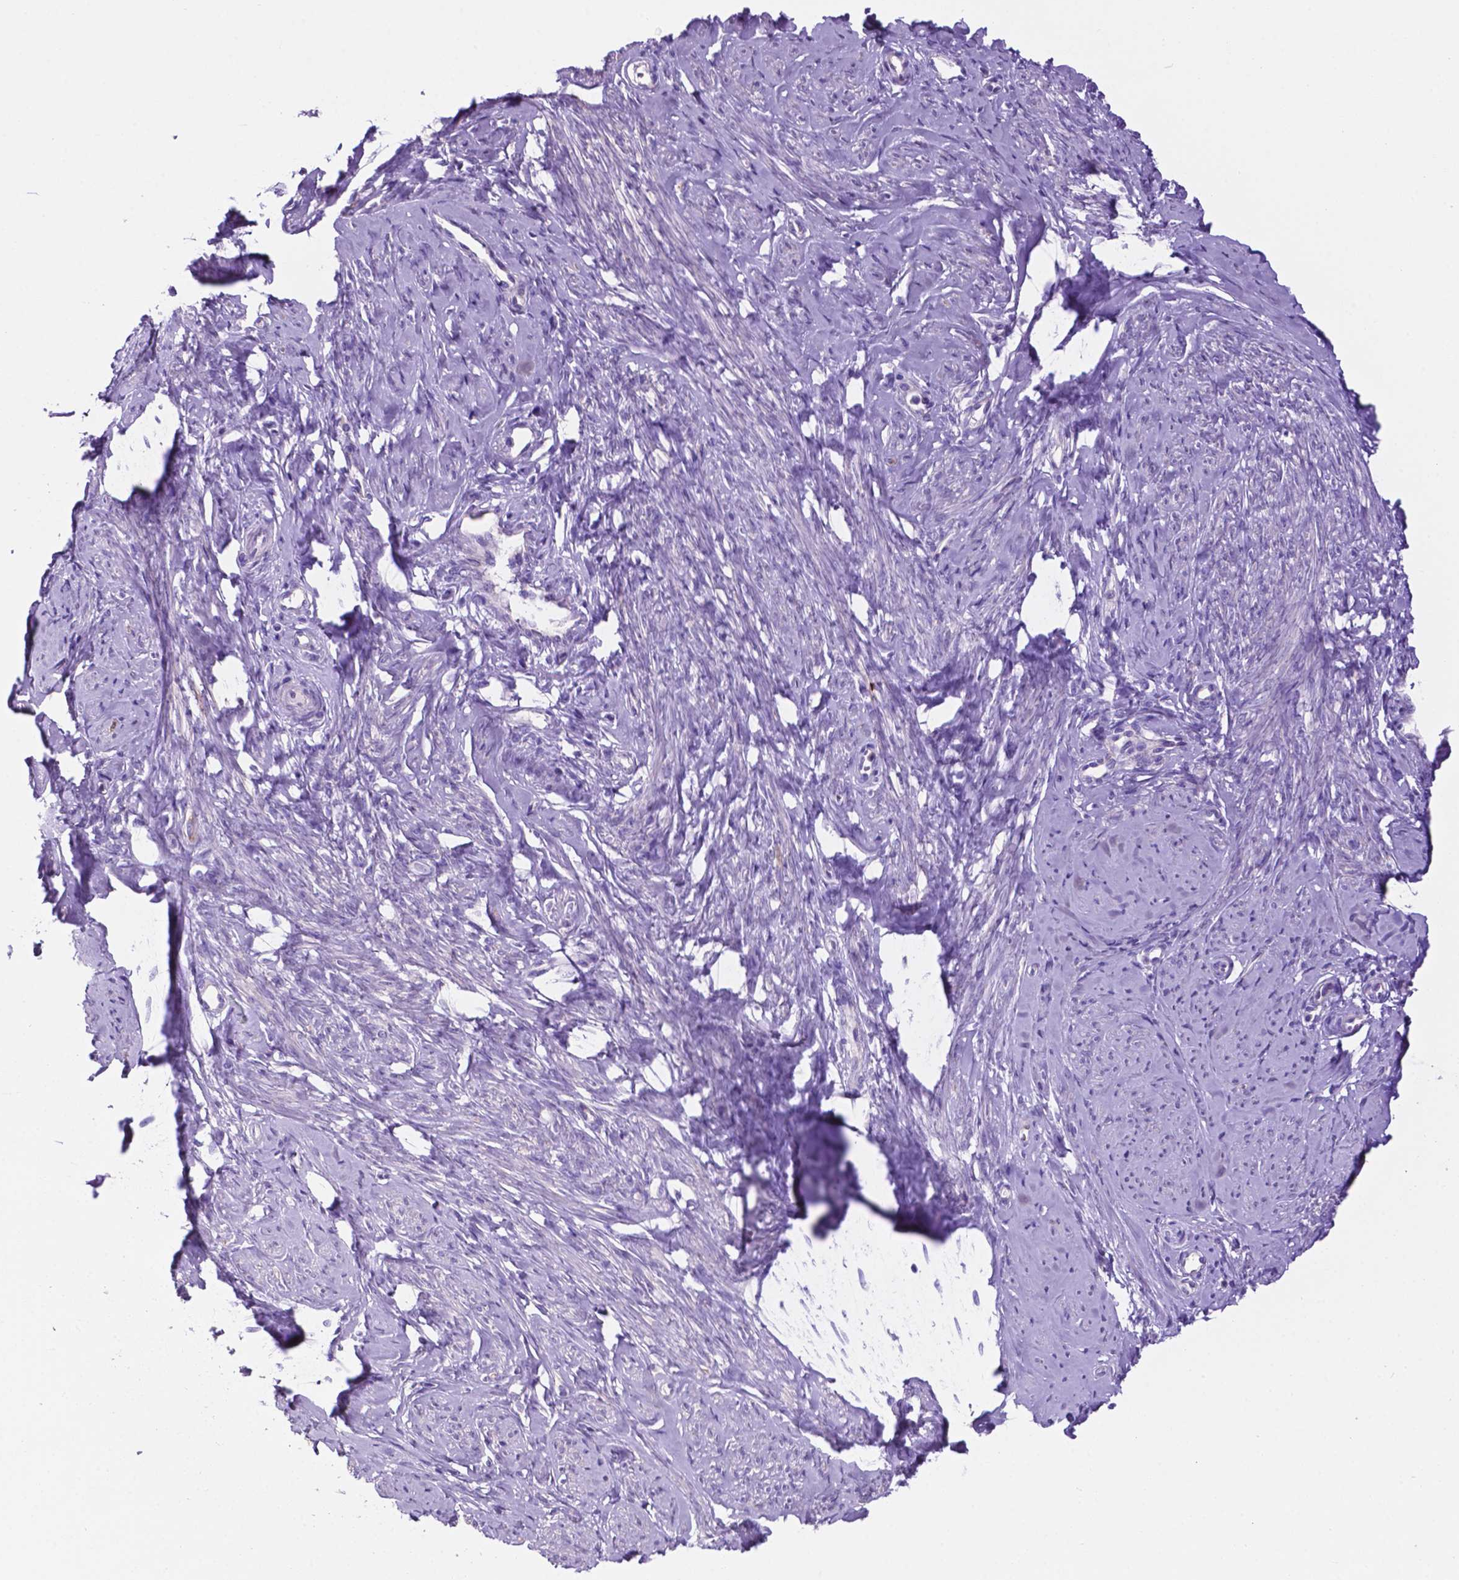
{"staining": {"intensity": "negative", "quantity": "none", "location": "none"}, "tissue": "smooth muscle", "cell_type": "Smooth muscle cells", "image_type": "normal", "snomed": [{"axis": "morphology", "description": "Normal tissue, NOS"}, {"axis": "topography", "description": "Smooth muscle"}], "caption": "IHC micrograph of normal human smooth muscle stained for a protein (brown), which shows no expression in smooth muscle cells. (IHC, brightfield microscopy, high magnification).", "gene": "TMEM121B", "patient": {"sex": "female", "age": 48}}